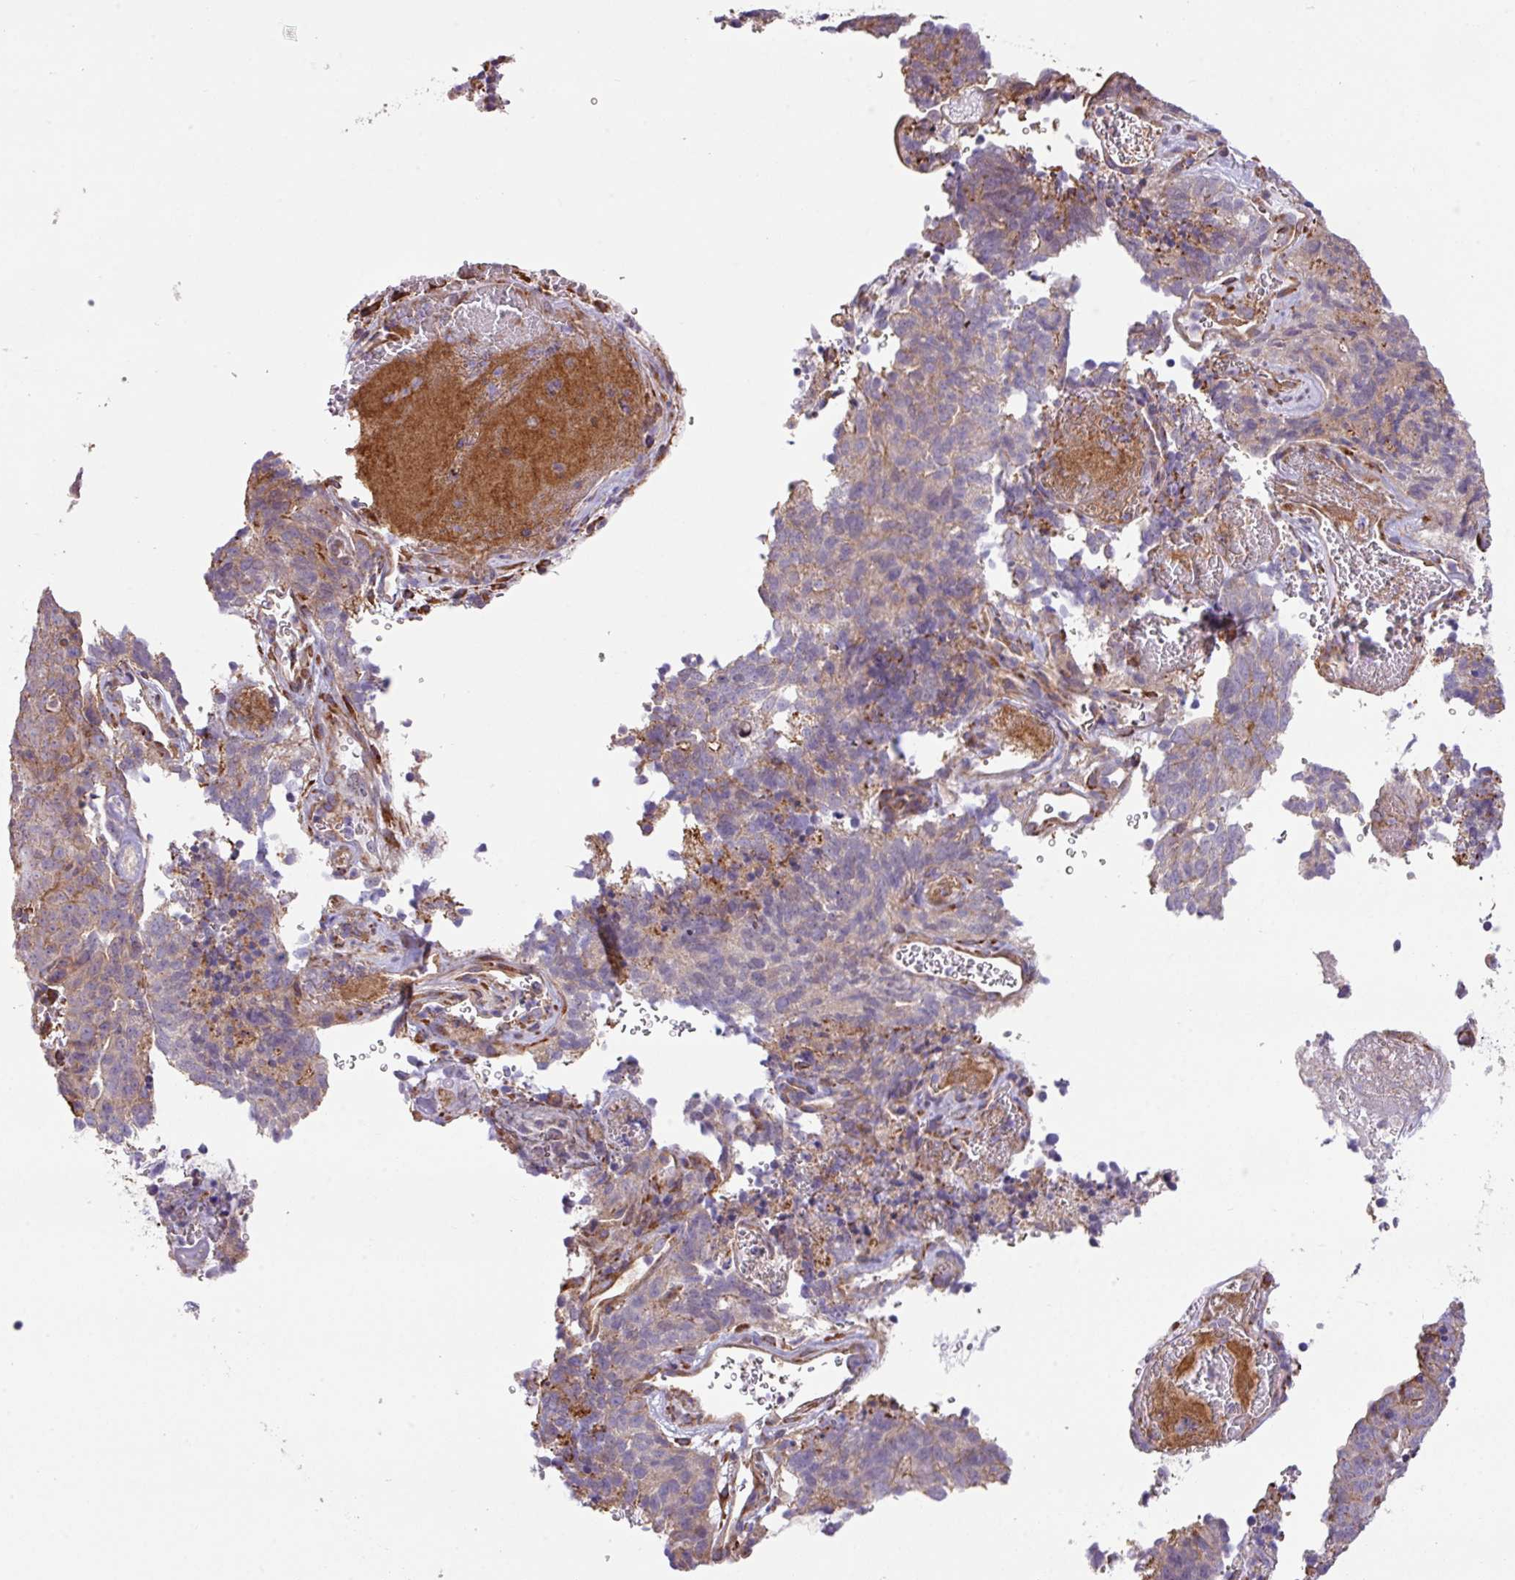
{"staining": {"intensity": "weak", "quantity": "<25%", "location": "cytoplasmic/membranous"}, "tissue": "cervical cancer", "cell_type": "Tumor cells", "image_type": "cancer", "snomed": [{"axis": "morphology", "description": "Adenocarcinoma, NOS"}, {"axis": "topography", "description": "Cervix"}], "caption": "A photomicrograph of cervical cancer (adenocarcinoma) stained for a protein displays no brown staining in tumor cells. Brightfield microscopy of immunohistochemistry (IHC) stained with DAB (3,3'-diaminobenzidine) (brown) and hematoxylin (blue), captured at high magnification.", "gene": "LRRC41", "patient": {"sex": "female", "age": 38}}